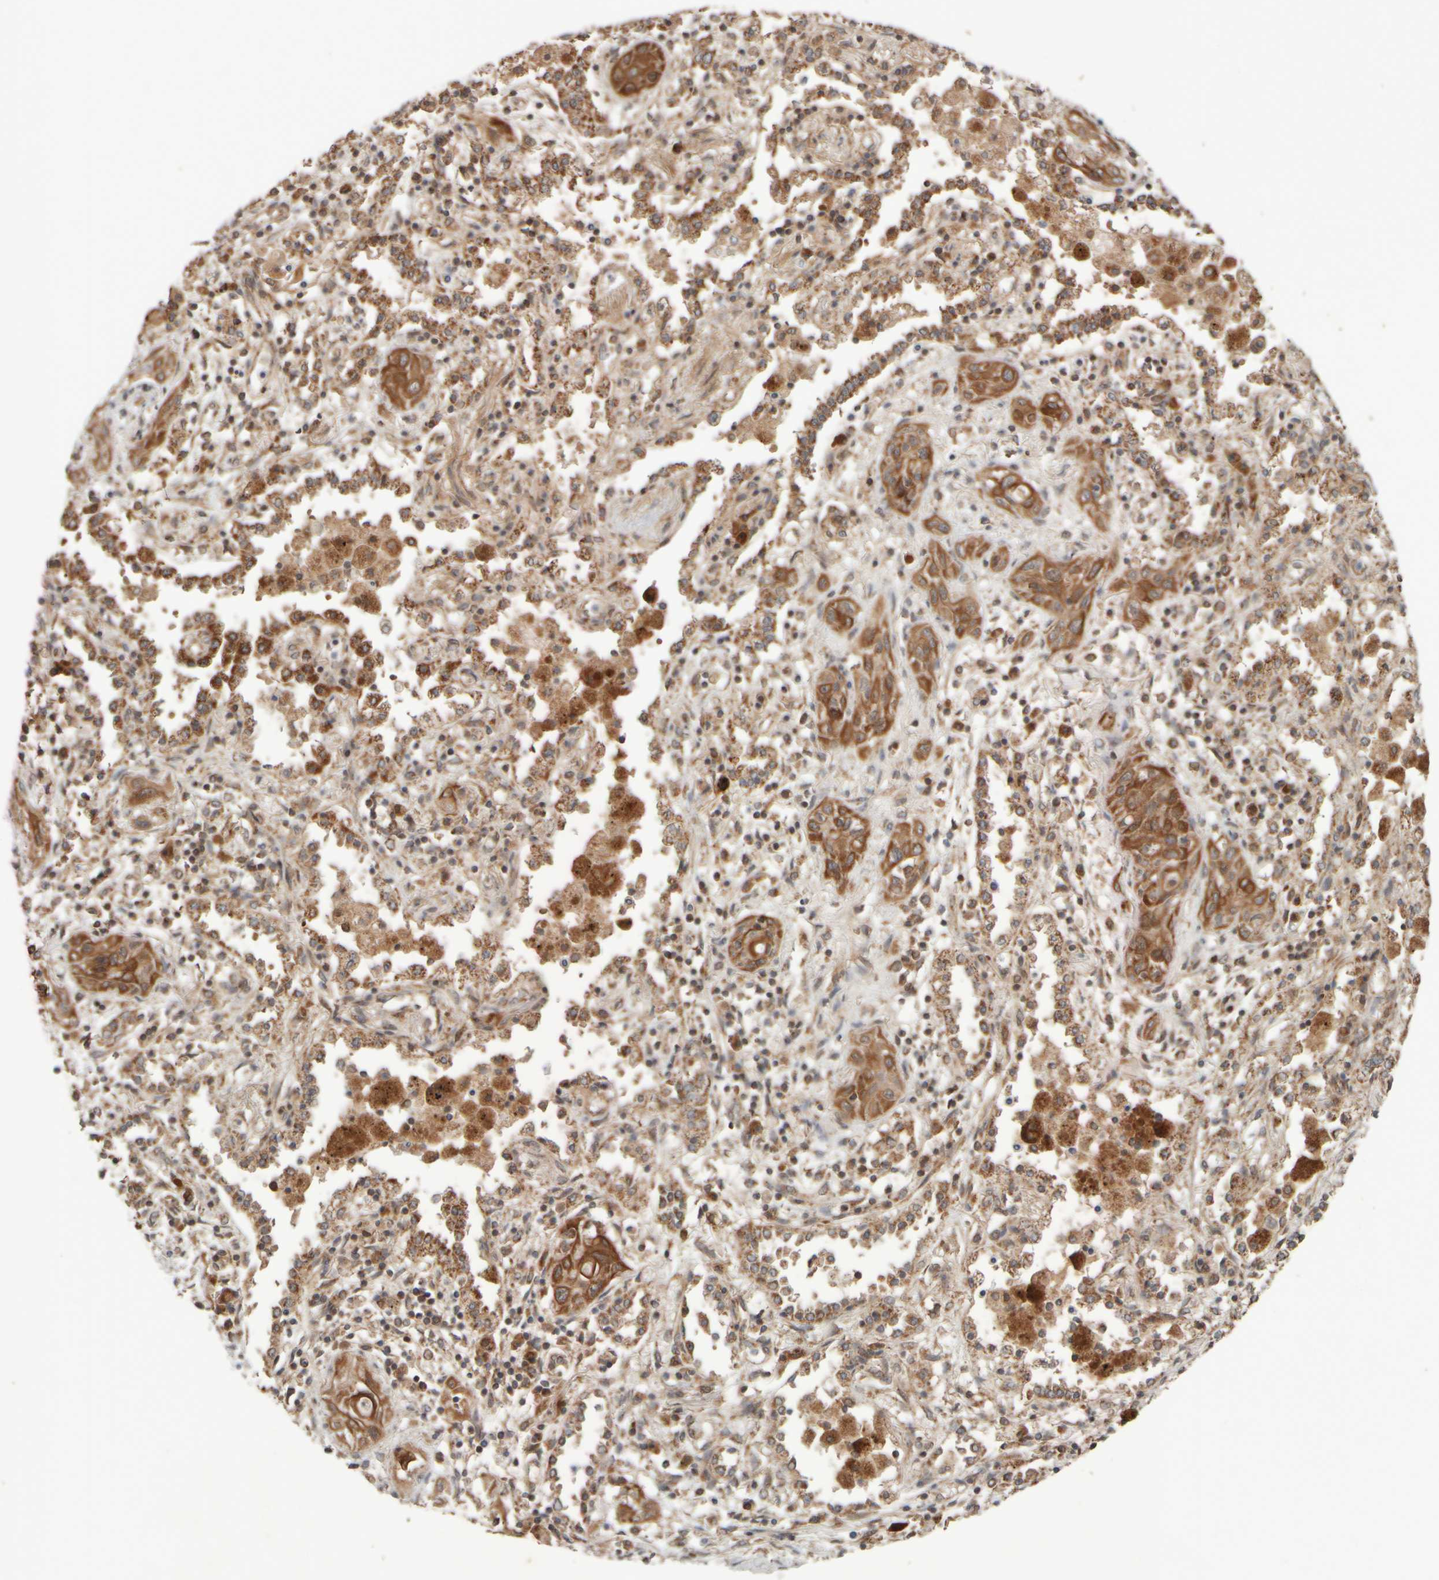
{"staining": {"intensity": "strong", "quantity": ">75%", "location": "cytoplasmic/membranous"}, "tissue": "lung cancer", "cell_type": "Tumor cells", "image_type": "cancer", "snomed": [{"axis": "morphology", "description": "Squamous cell carcinoma, NOS"}, {"axis": "topography", "description": "Lung"}], "caption": "Protein staining by immunohistochemistry (IHC) demonstrates strong cytoplasmic/membranous staining in about >75% of tumor cells in lung squamous cell carcinoma. The protein is stained brown, and the nuclei are stained in blue (DAB IHC with brightfield microscopy, high magnification).", "gene": "EIF2B3", "patient": {"sex": "female", "age": 47}}